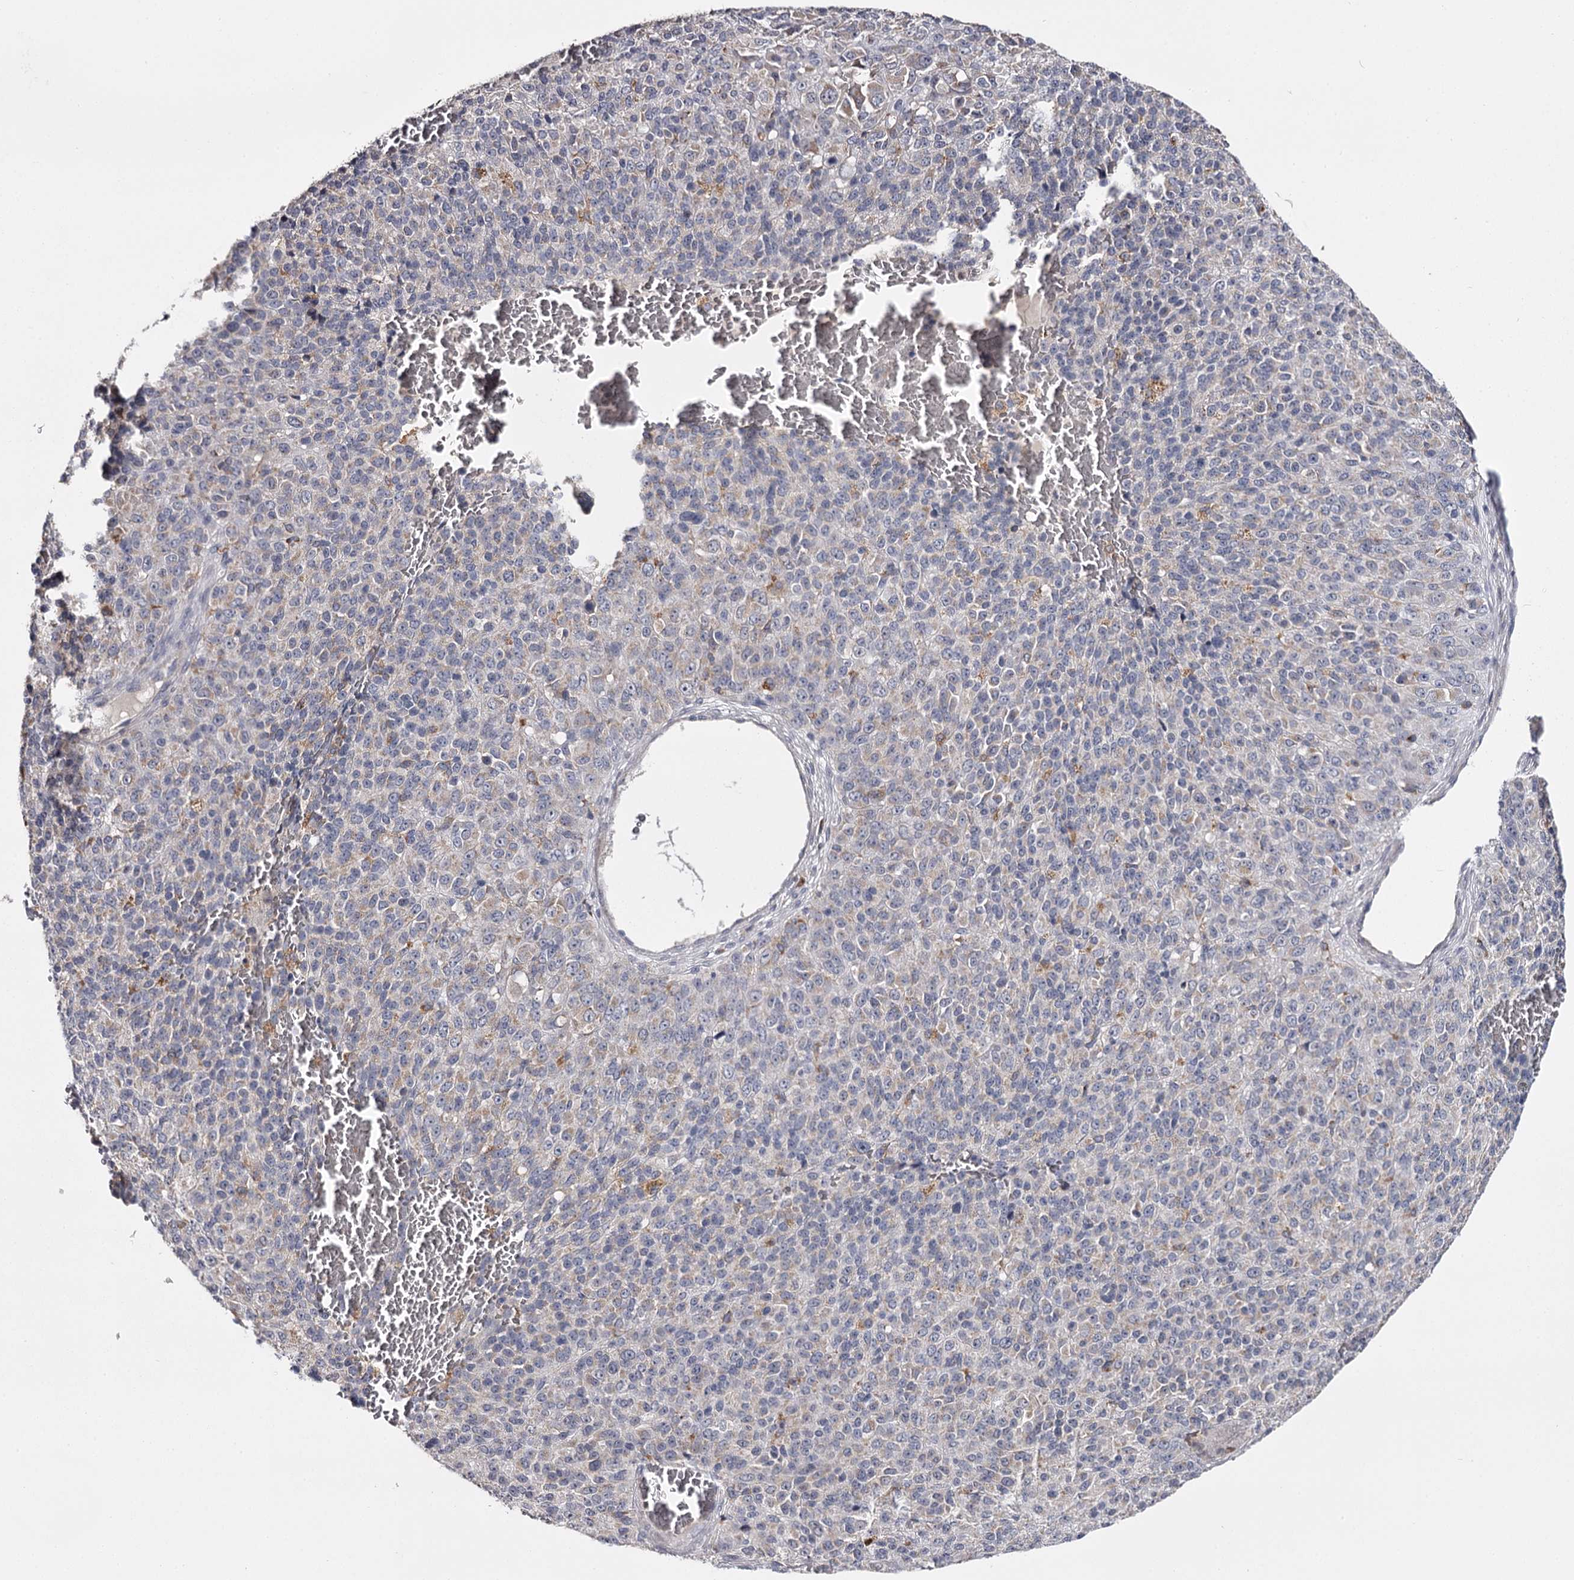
{"staining": {"intensity": "negative", "quantity": "none", "location": "none"}, "tissue": "melanoma", "cell_type": "Tumor cells", "image_type": "cancer", "snomed": [{"axis": "morphology", "description": "Malignant melanoma, Metastatic site"}, {"axis": "topography", "description": "Brain"}], "caption": "A histopathology image of human malignant melanoma (metastatic site) is negative for staining in tumor cells.", "gene": "RASSF6", "patient": {"sex": "female", "age": 56}}